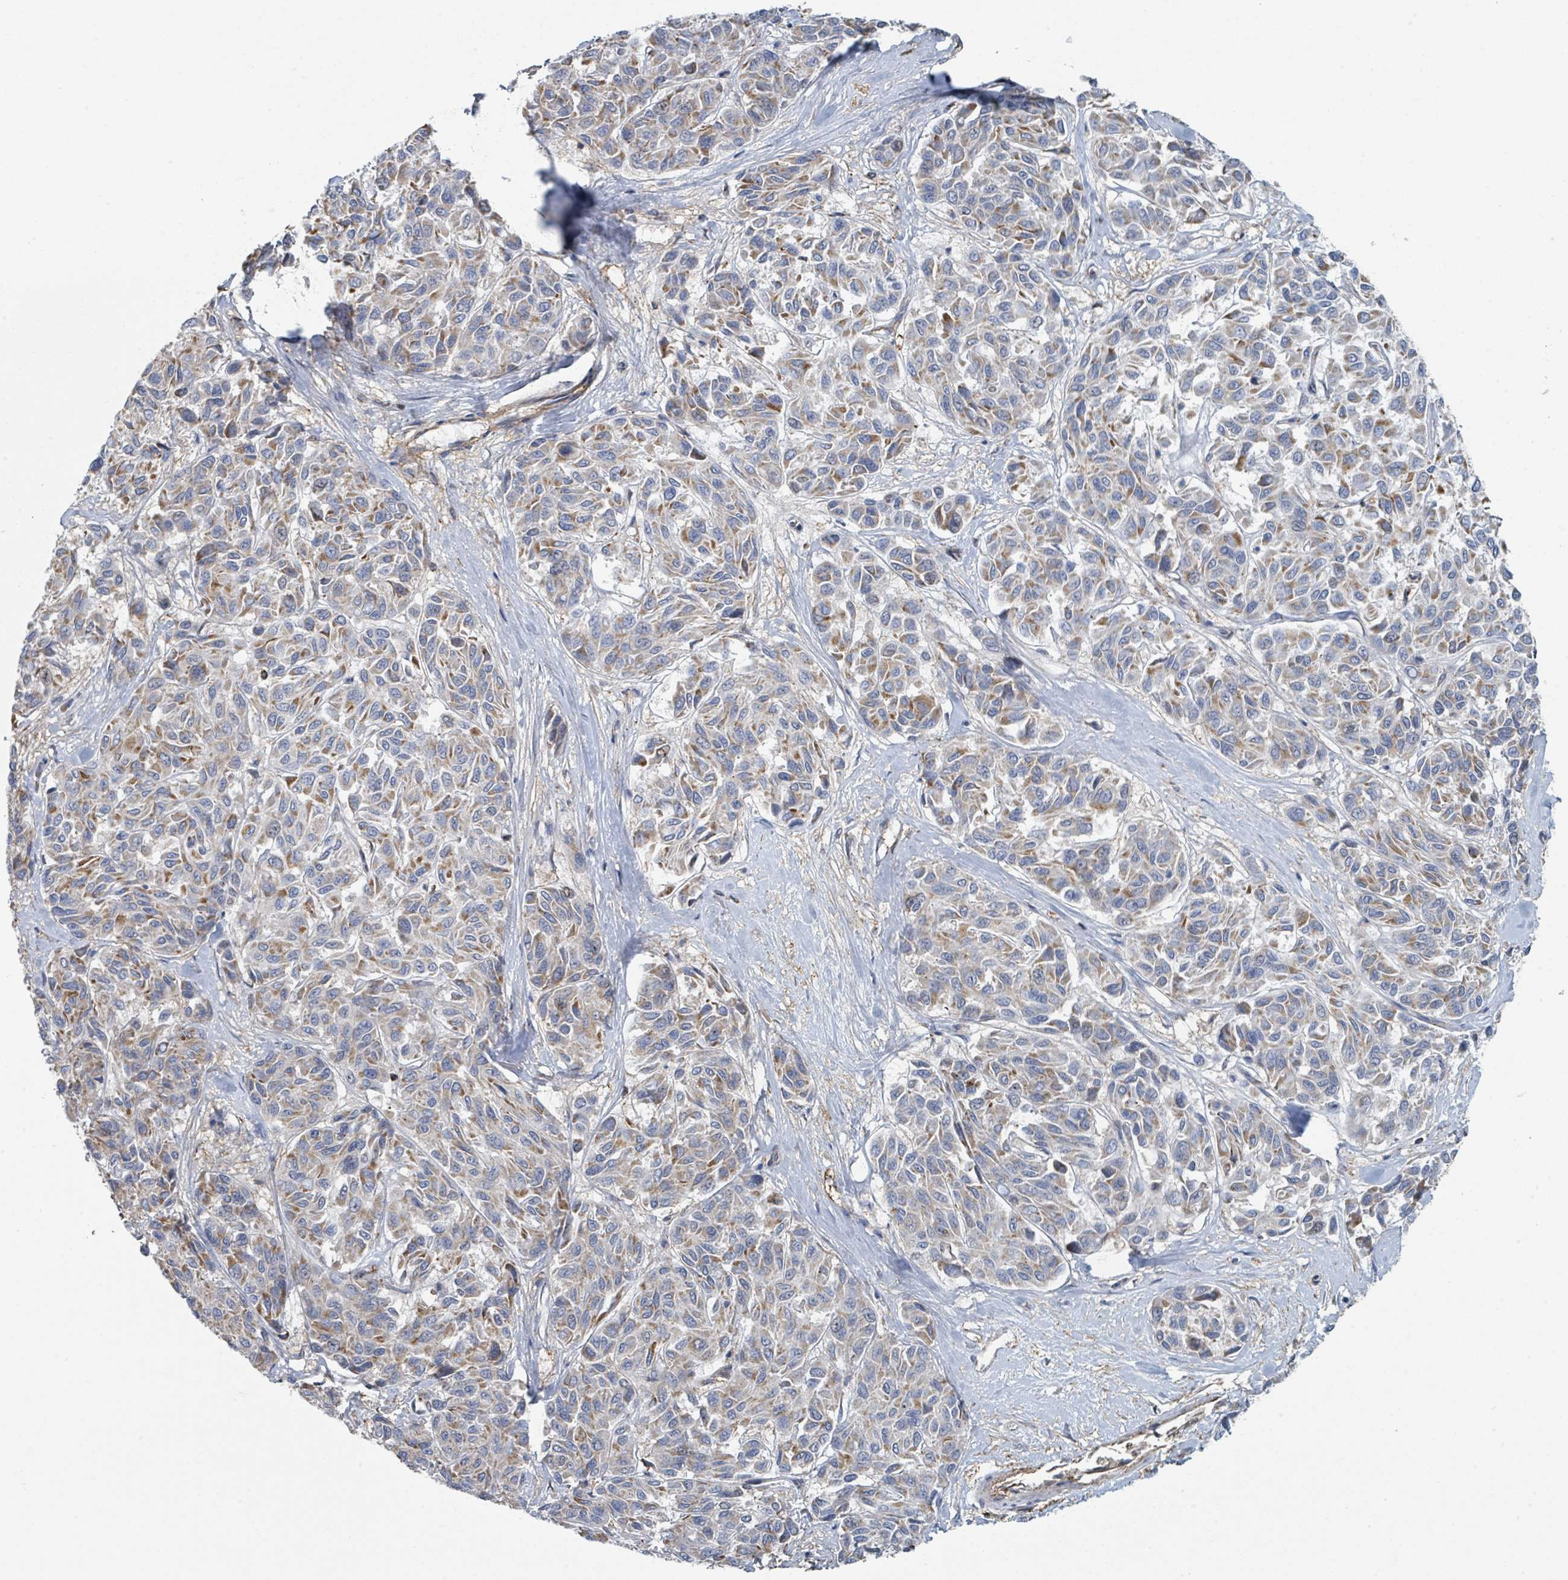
{"staining": {"intensity": "moderate", "quantity": "25%-75%", "location": "cytoplasmic/membranous"}, "tissue": "melanoma", "cell_type": "Tumor cells", "image_type": "cancer", "snomed": [{"axis": "morphology", "description": "Malignant melanoma, NOS"}, {"axis": "topography", "description": "Skin"}], "caption": "Protein expression analysis of human malignant melanoma reveals moderate cytoplasmic/membranous expression in approximately 25%-75% of tumor cells. (DAB (3,3'-diaminobenzidine) IHC, brown staining for protein, blue staining for nuclei).", "gene": "LRRC42", "patient": {"sex": "female", "age": 66}}